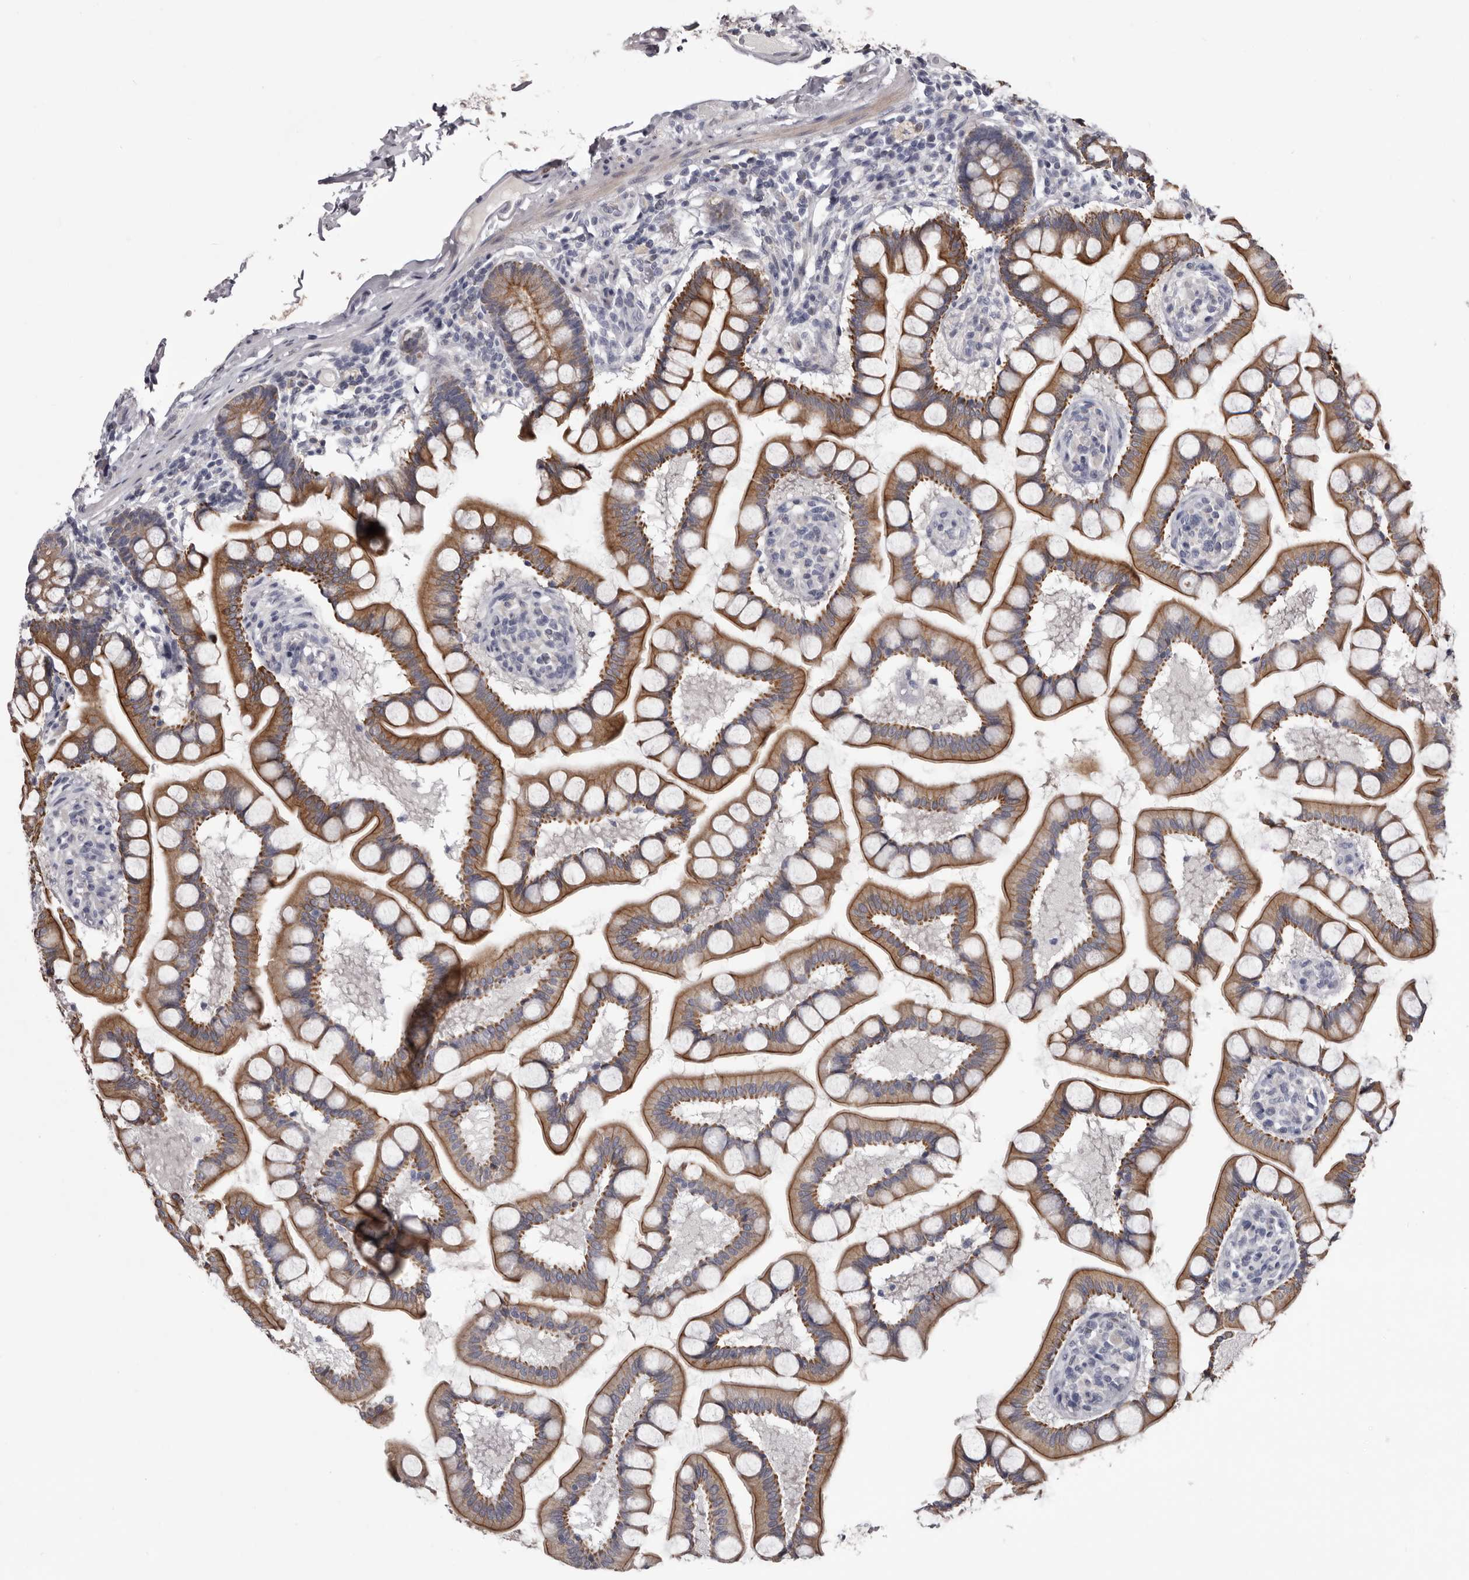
{"staining": {"intensity": "strong", "quantity": ">75%", "location": "cytoplasmic/membranous"}, "tissue": "small intestine", "cell_type": "Glandular cells", "image_type": "normal", "snomed": [{"axis": "morphology", "description": "Normal tissue, NOS"}, {"axis": "topography", "description": "Small intestine"}], "caption": "Immunohistochemical staining of unremarkable small intestine exhibits >75% levels of strong cytoplasmic/membranous protein staining in approximately >75% of glandular cells.", "gene": "LPAR6", "patient": {"sex": "male", "age": 41}}